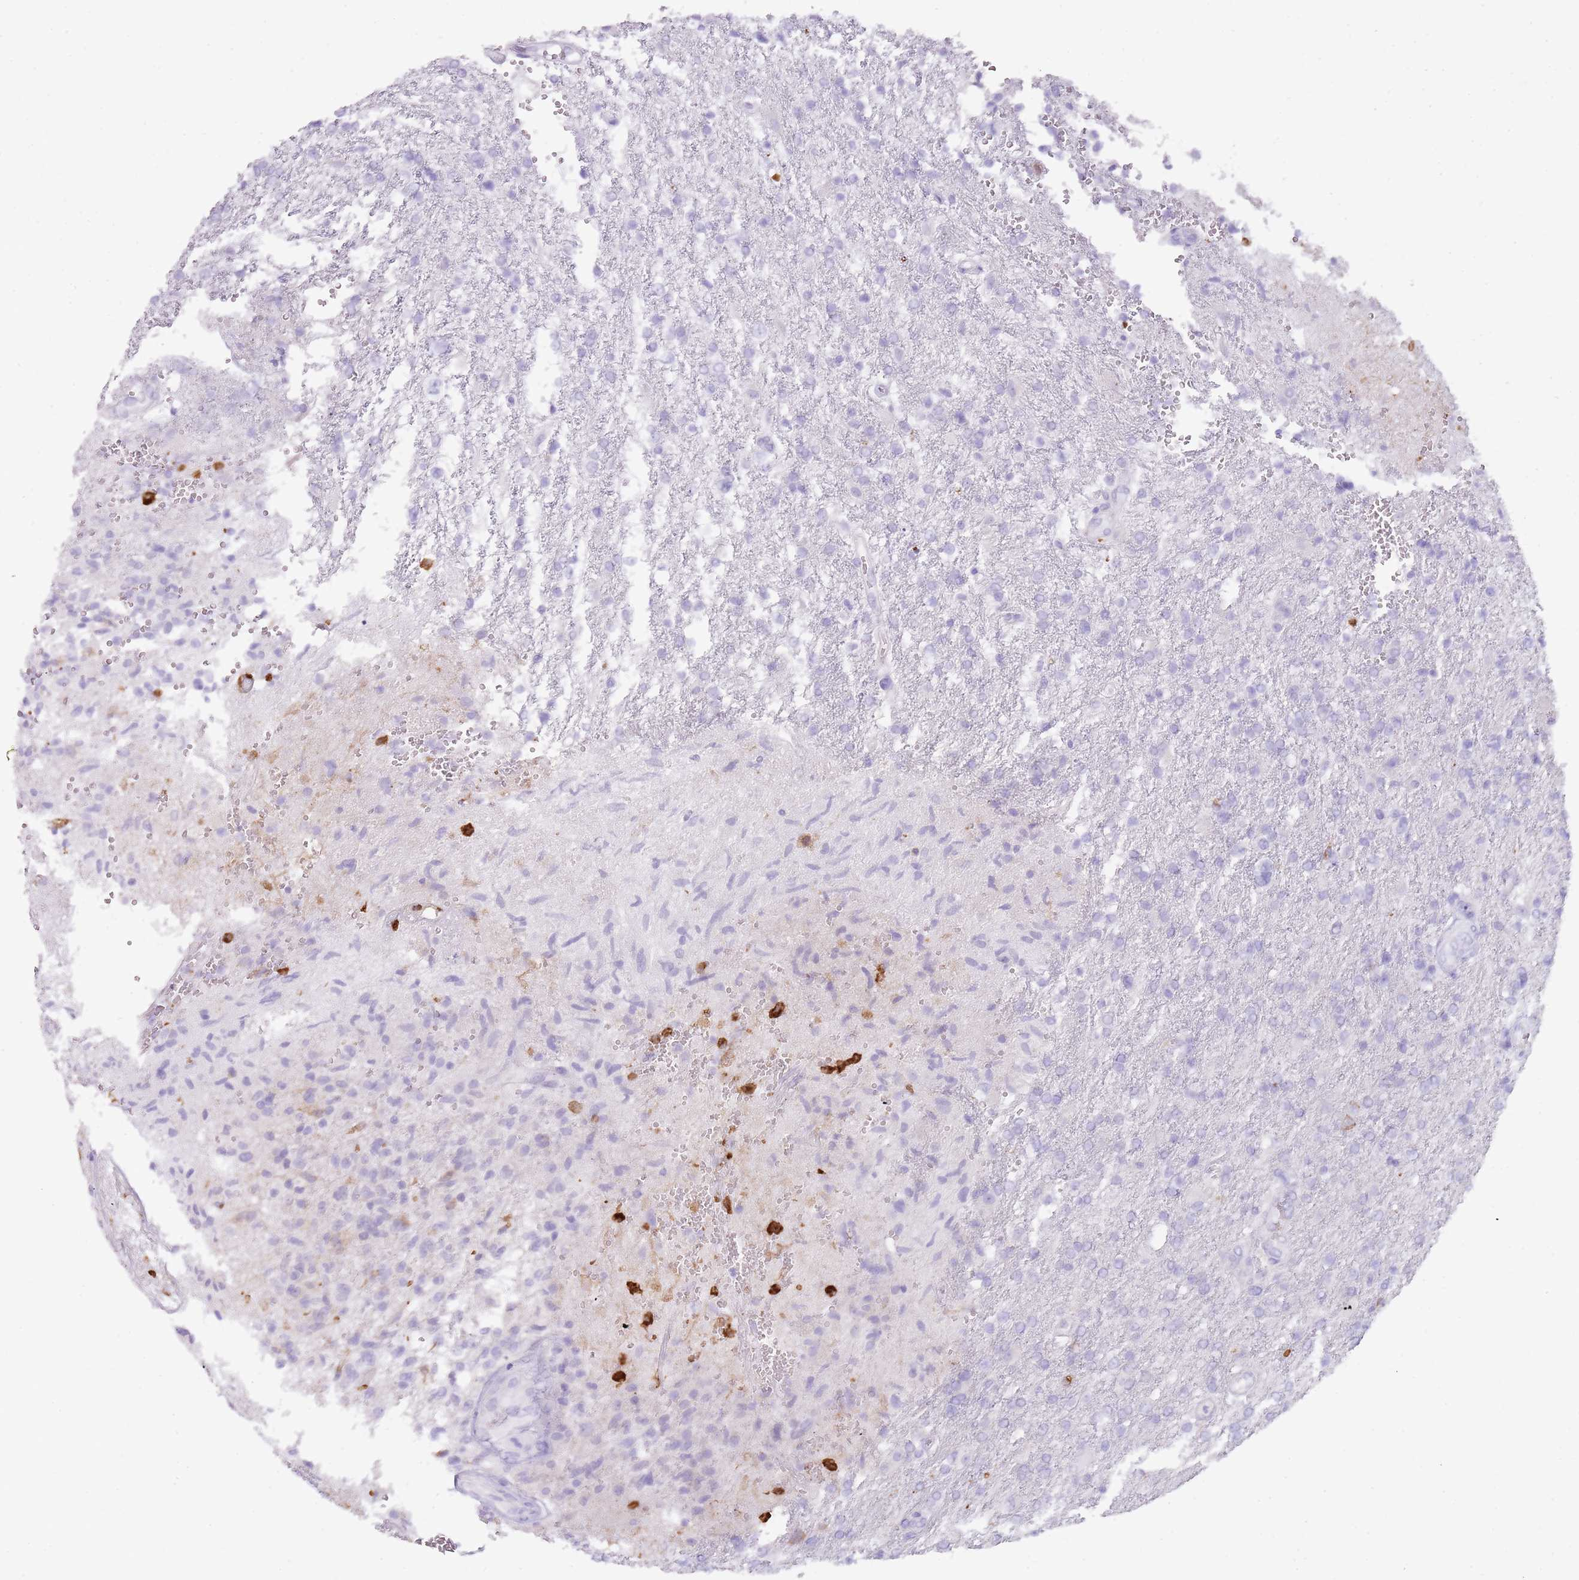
{"staining": {"intensity": "negative", "quantity": "none", "location": "none"}, "tissue": "glioma", "cell_type": "Tumor cells", "image_type": "cancer", "snomed": [{"axis": "morphology", "description": "Glioma, malignant, High grade"}, {"axis": "topography", "description": "Brain"}], "caption": "DAB immunohistochemical staining of glioma shows no significant staining in tumor cells.", "gene": "CD177", "patient": {"sex": "male", "age": 56}}